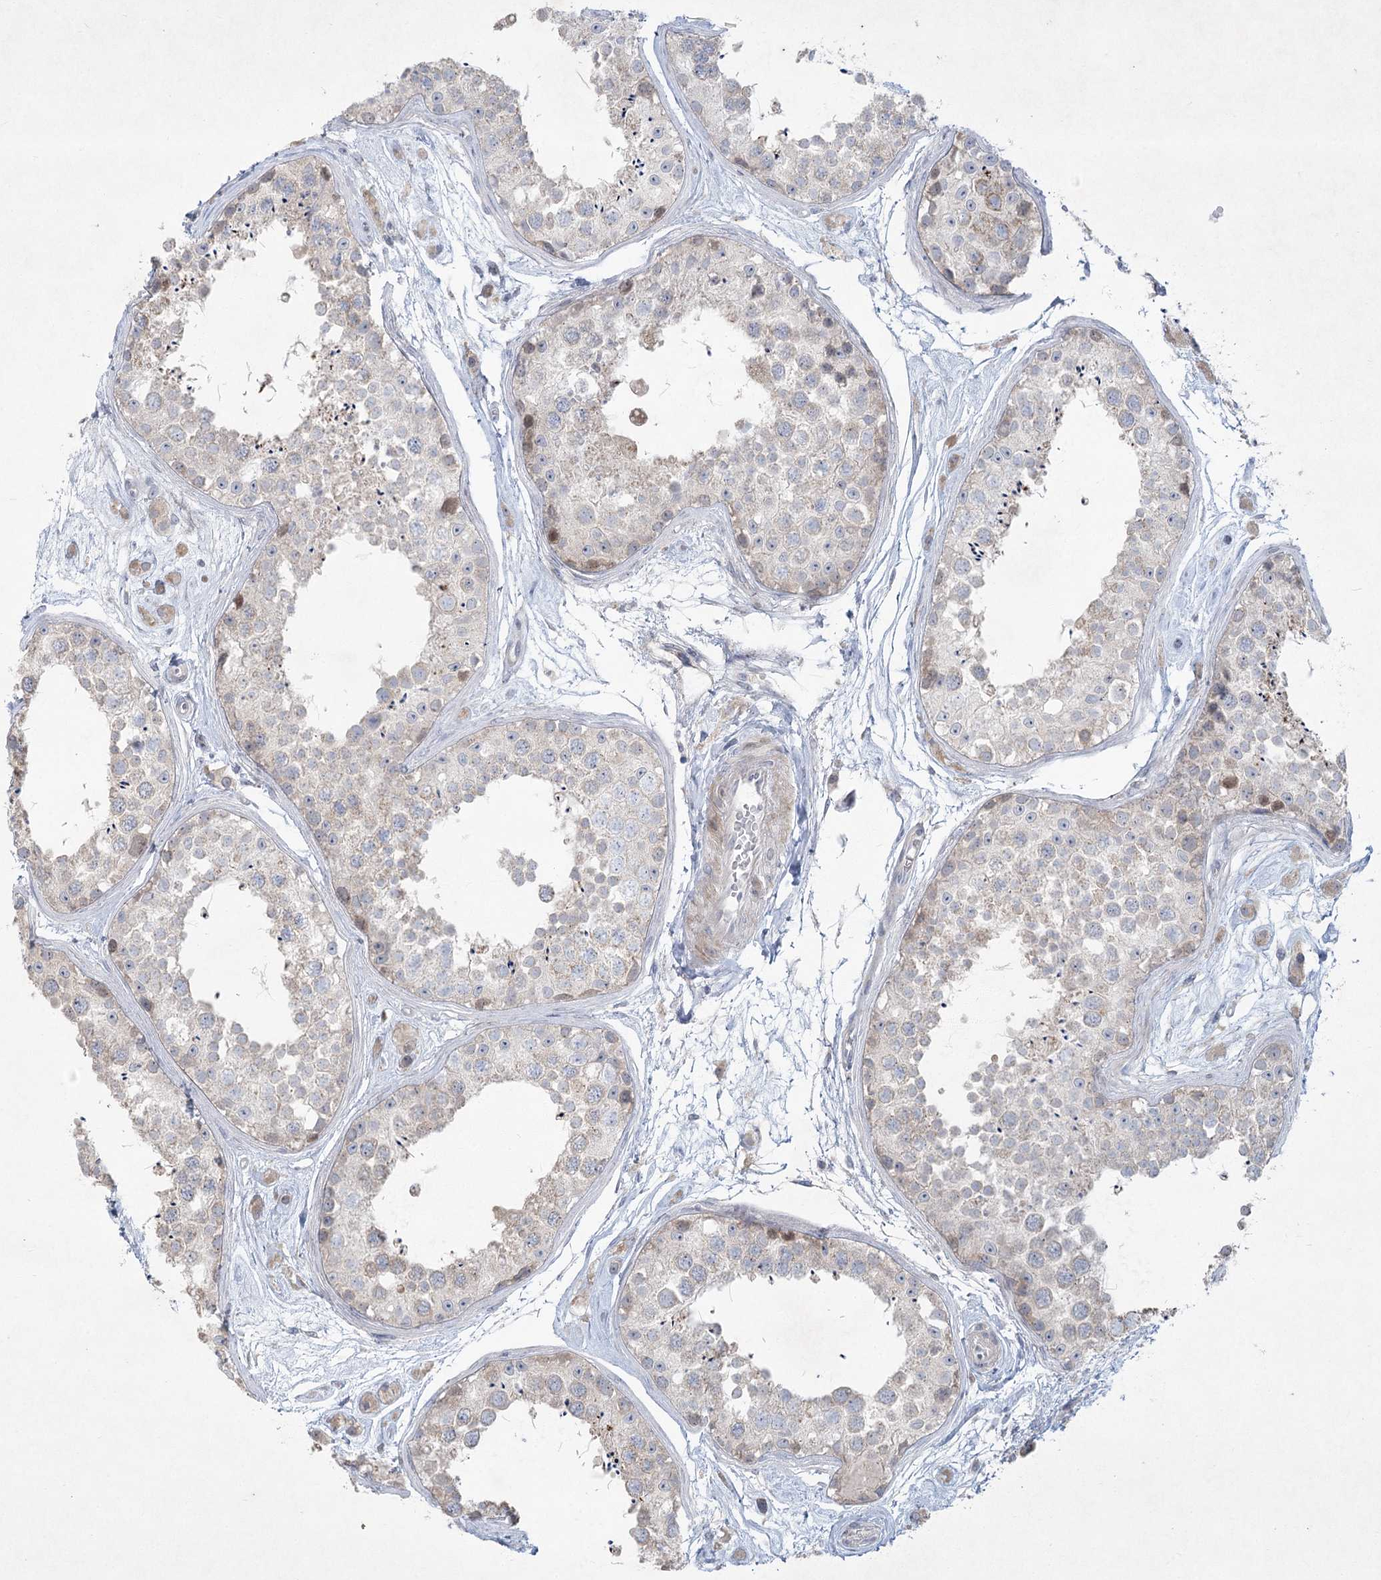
{"staining": {"intensity": "negative", "quantity": "none", "location": "none"}, "tissue": "testis", "cell_type": "Cells in seminiferous ducts", "image_type": "normal", "snomed": [{"axis": "morphology", "description": "Normal tissue, NOS"}, {"axis": "topography", "description": "Testis"}], "caption": "Cells in seminiferous ducts show no significant expression in benign testis.", "gene": "PLA2G12A", "patient": {"sex": "male", "age": 25}}